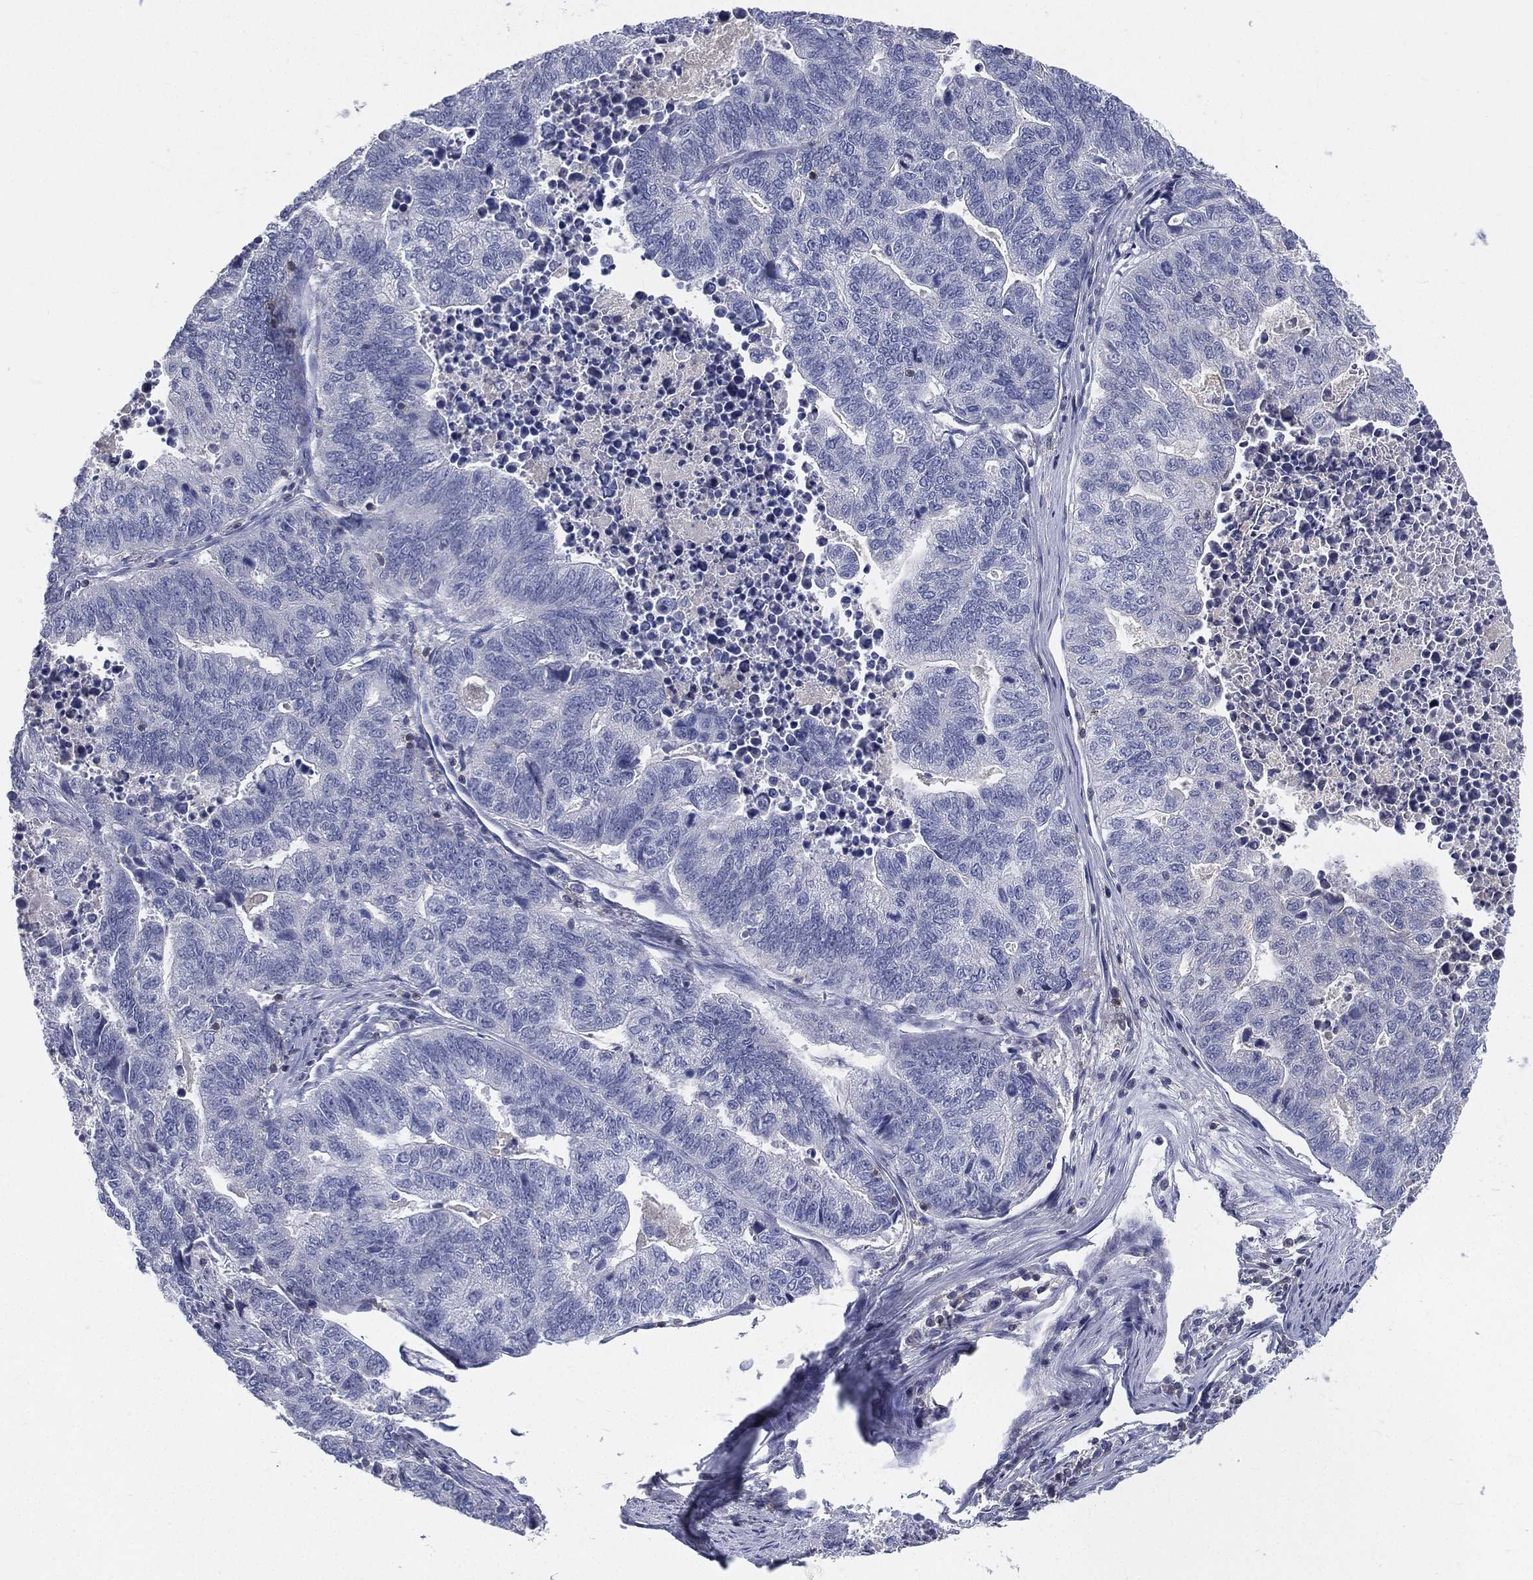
{"staining": {"intensity": "negative", "quantity": "none", "location": "none"}, "tissue": "stomach cancer", "cell_type": "Tumor cells", "image_type": "cancer", "snomed": [{"axis": "morphology", "description": "Adenocarcinoma, NOS"}, {"axis": "topography", "description": "Stomach, upper"}], "caption": "Human stomach adenocarcinoma stained for a protein using immunohistochemistry reveals no positivity in tumor cells.", "gene": "CD3D", "patient": {"sex": "female", "age": 67}}